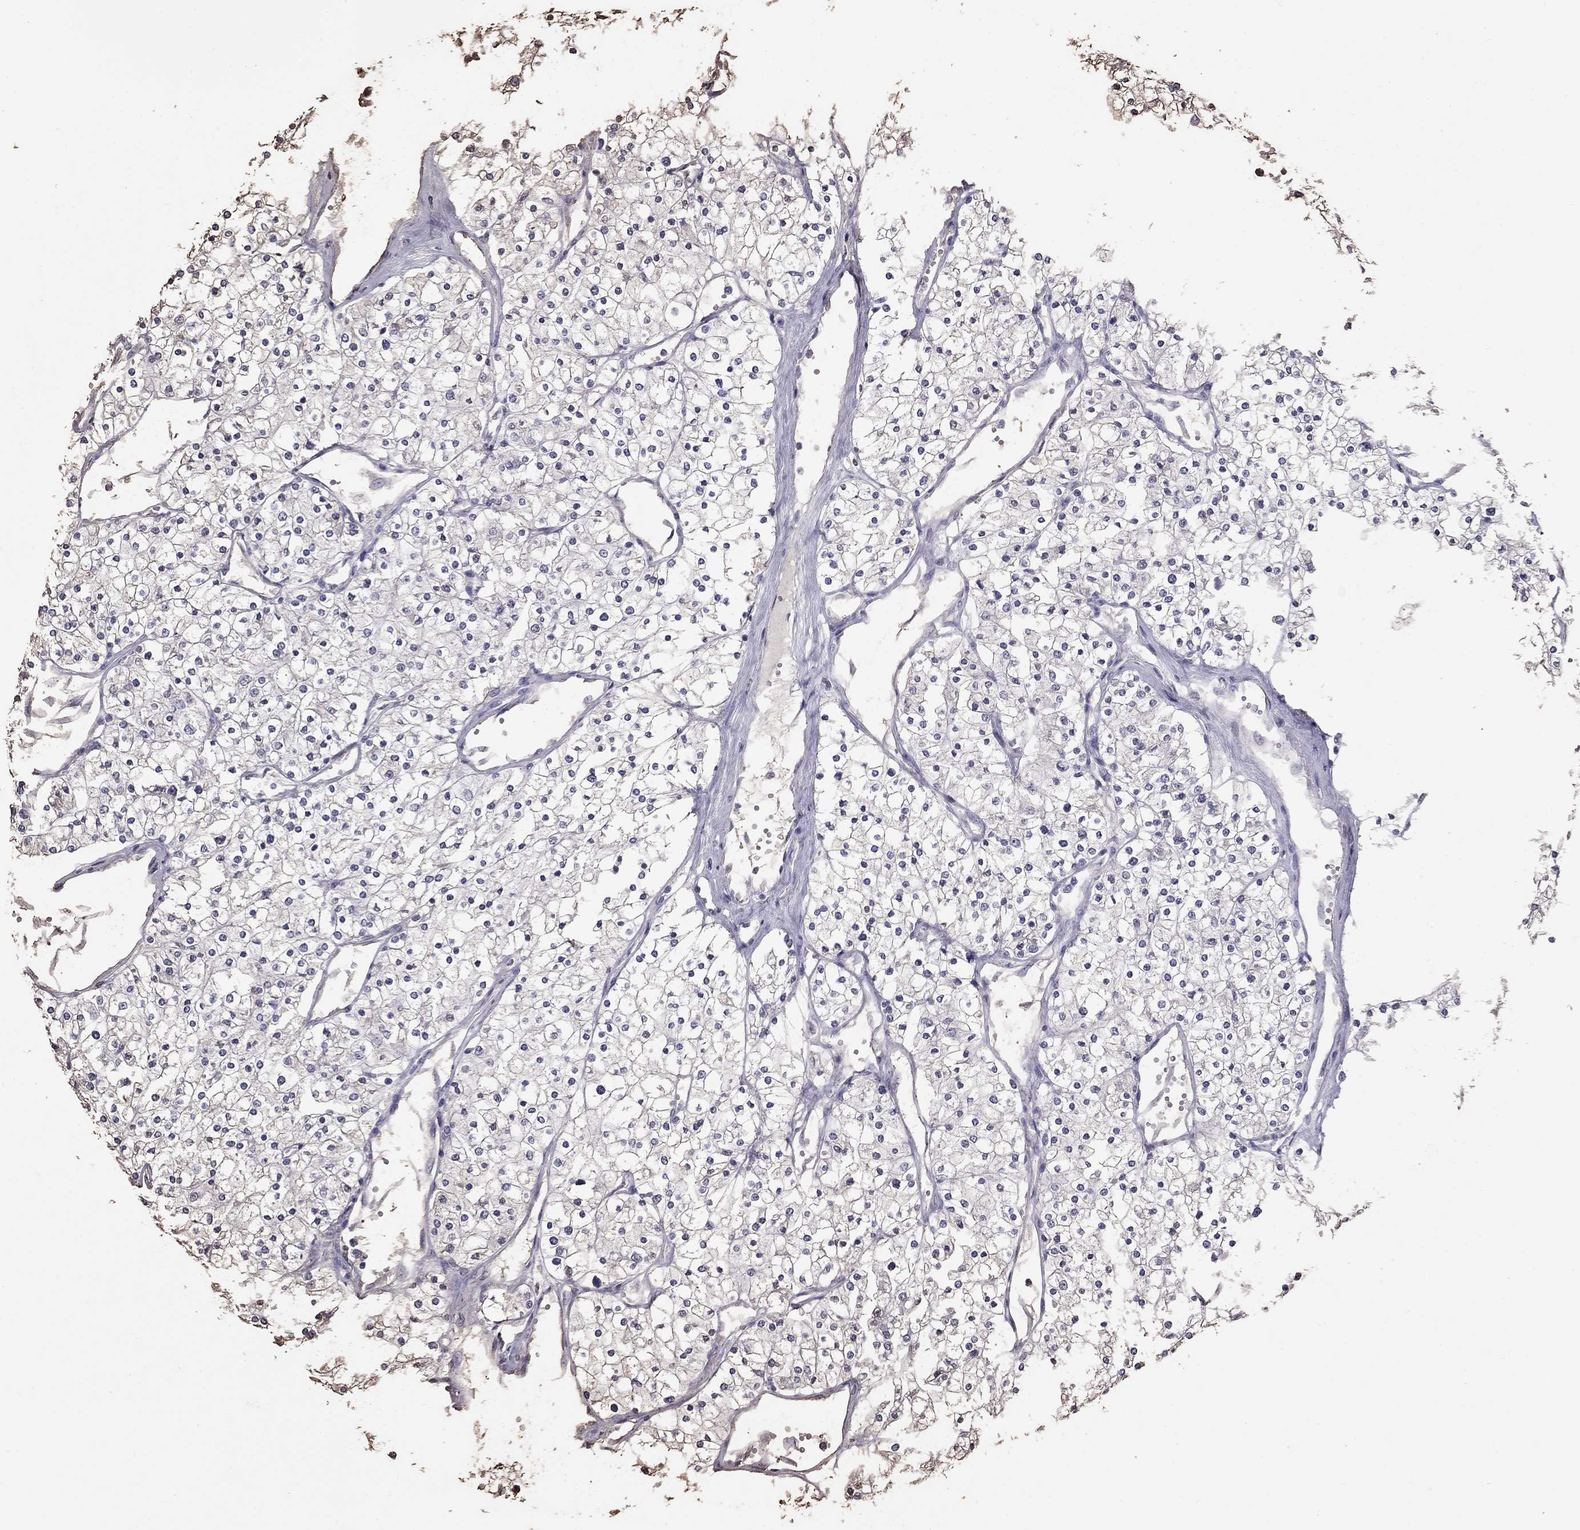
{"staining": {"intensity": "negative", "quantity": "none", "location": "none"}, "tissue": "renal cancer", "cell_type": "Tumor cells", "image_type": "cancer", "snomed": [{"axis": "morphology", "description": "Adenocarcinoma, NOS"}, {"axis": "topography", "description": "Kidney"}], "caption": "Immunohistochemistry histopathology image of neoplastic tissue: human renal adenocarcinoma stained with DAB demonstrates no significant protein expression in tumor cells.", "gene": "SUN3", "patient": {"sex": "male", "age": 80}}